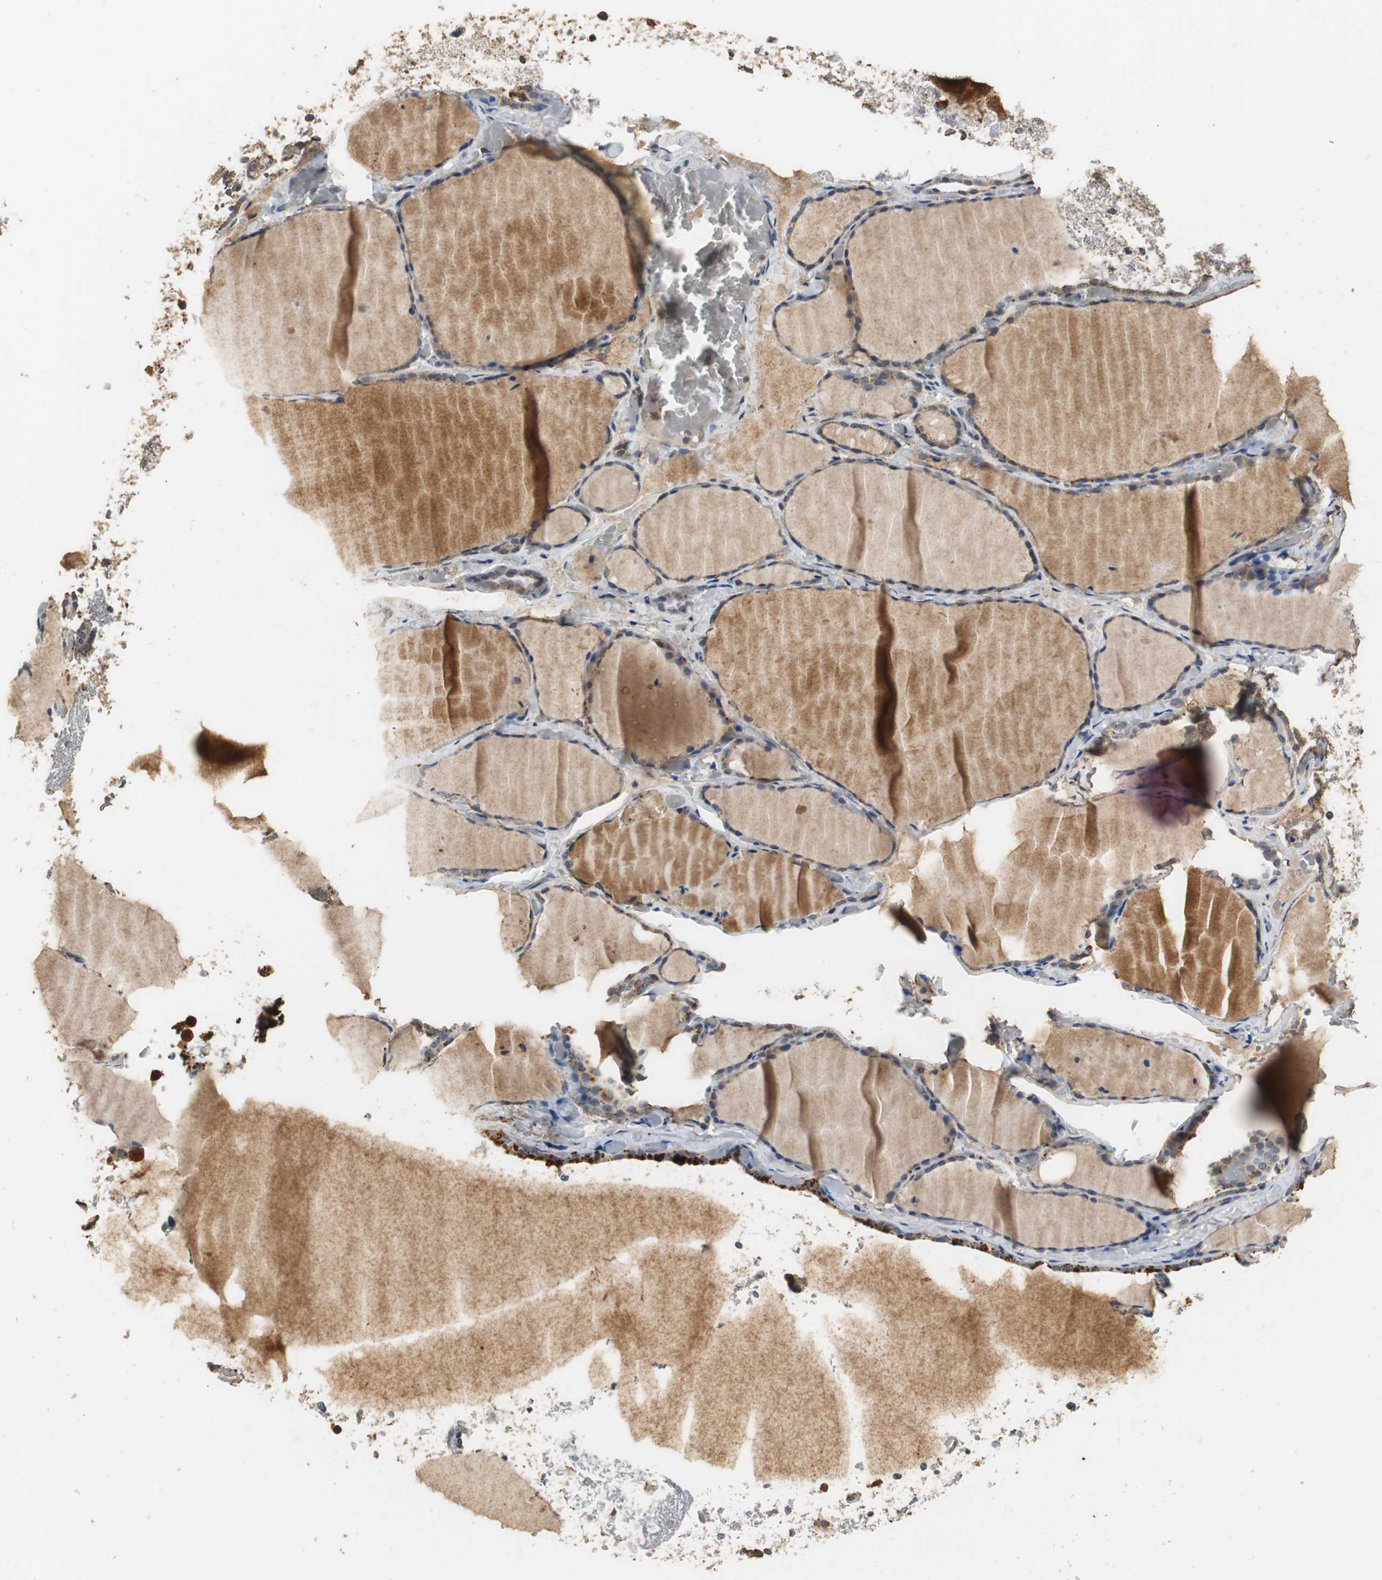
{"staining": {"intensity": "weak", "quantity": "25%-75%", "location": "none"}, "tissue": "thyroid gland", "cell_type": "Glandular cells", "image_type": "normal", "snomed": [{"axis": "morphology", "description": "Normal tissue, NOS"}, {"axis": "topography", "description": "Thyroid gland"}], "caption": "Protein expression analysis of unremarkable human thyroid gland reveals weak None staining in about 25%-75% of glandular cells.", "gene": "NNT", "patient": {"sex": "female", "age": 22}}